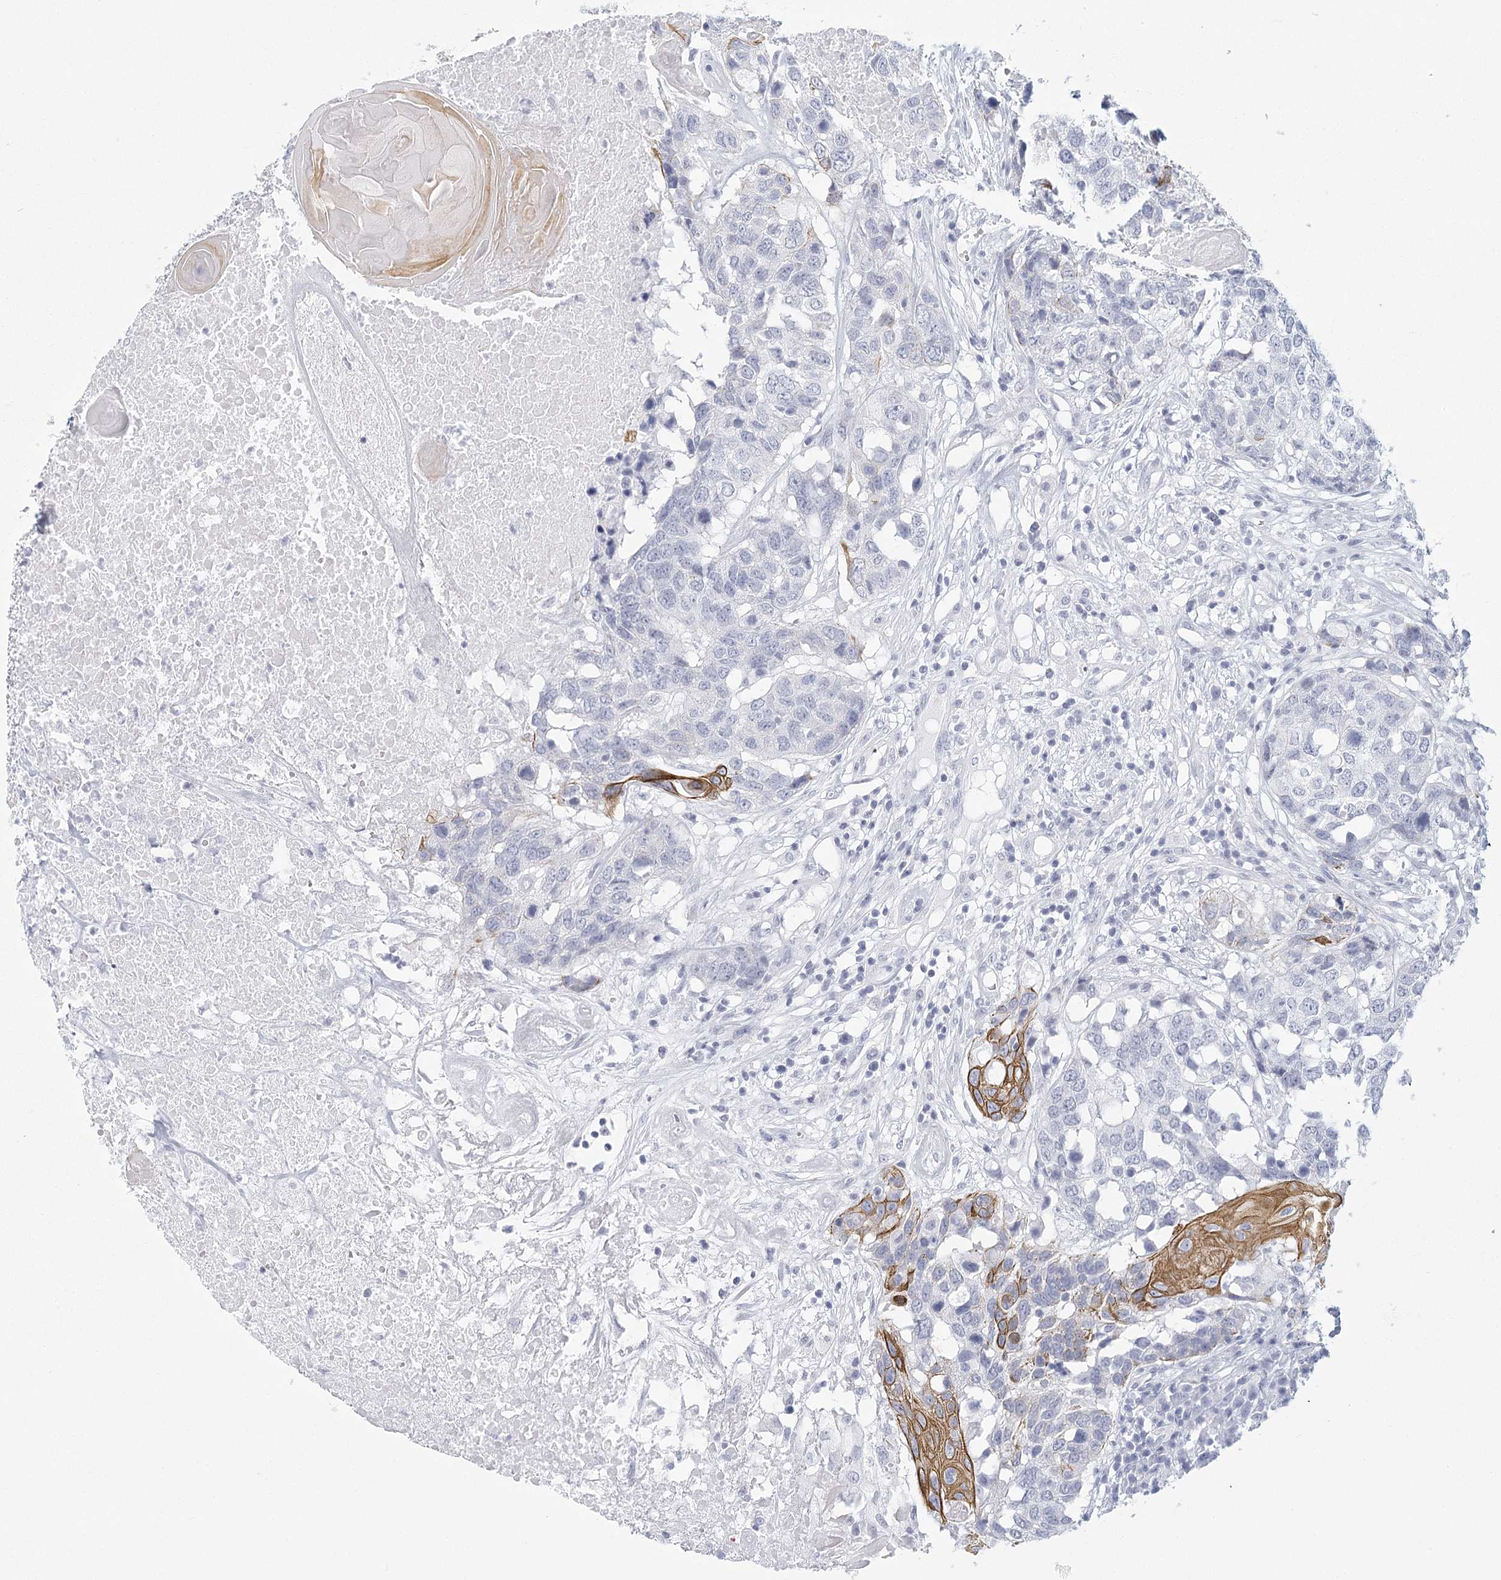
{"staining": {"intensity": "moderate", "quantity": "<25%", "location": "cytoplasmic/membranous"}, "tissue": "head and neck cancer", "cell_type": "Tumor cells", "image_type": "cancer", "snomed": [{"axis": "morphology", "description": "Squamous cell carcinoma, NOS"}, {"axis": "topography", "description": "Head-Neck"}], "caption": "DAB (3,3'-diaminobenzidine) immunohistochemical staining of head and neck squamous cell carcinoma reveals moderate cytoplasmic/membranous protein staining in approximately <25% of tumor cells.", "gene": "WNT8B", "patient": {"sex": "male", "age": 66}}